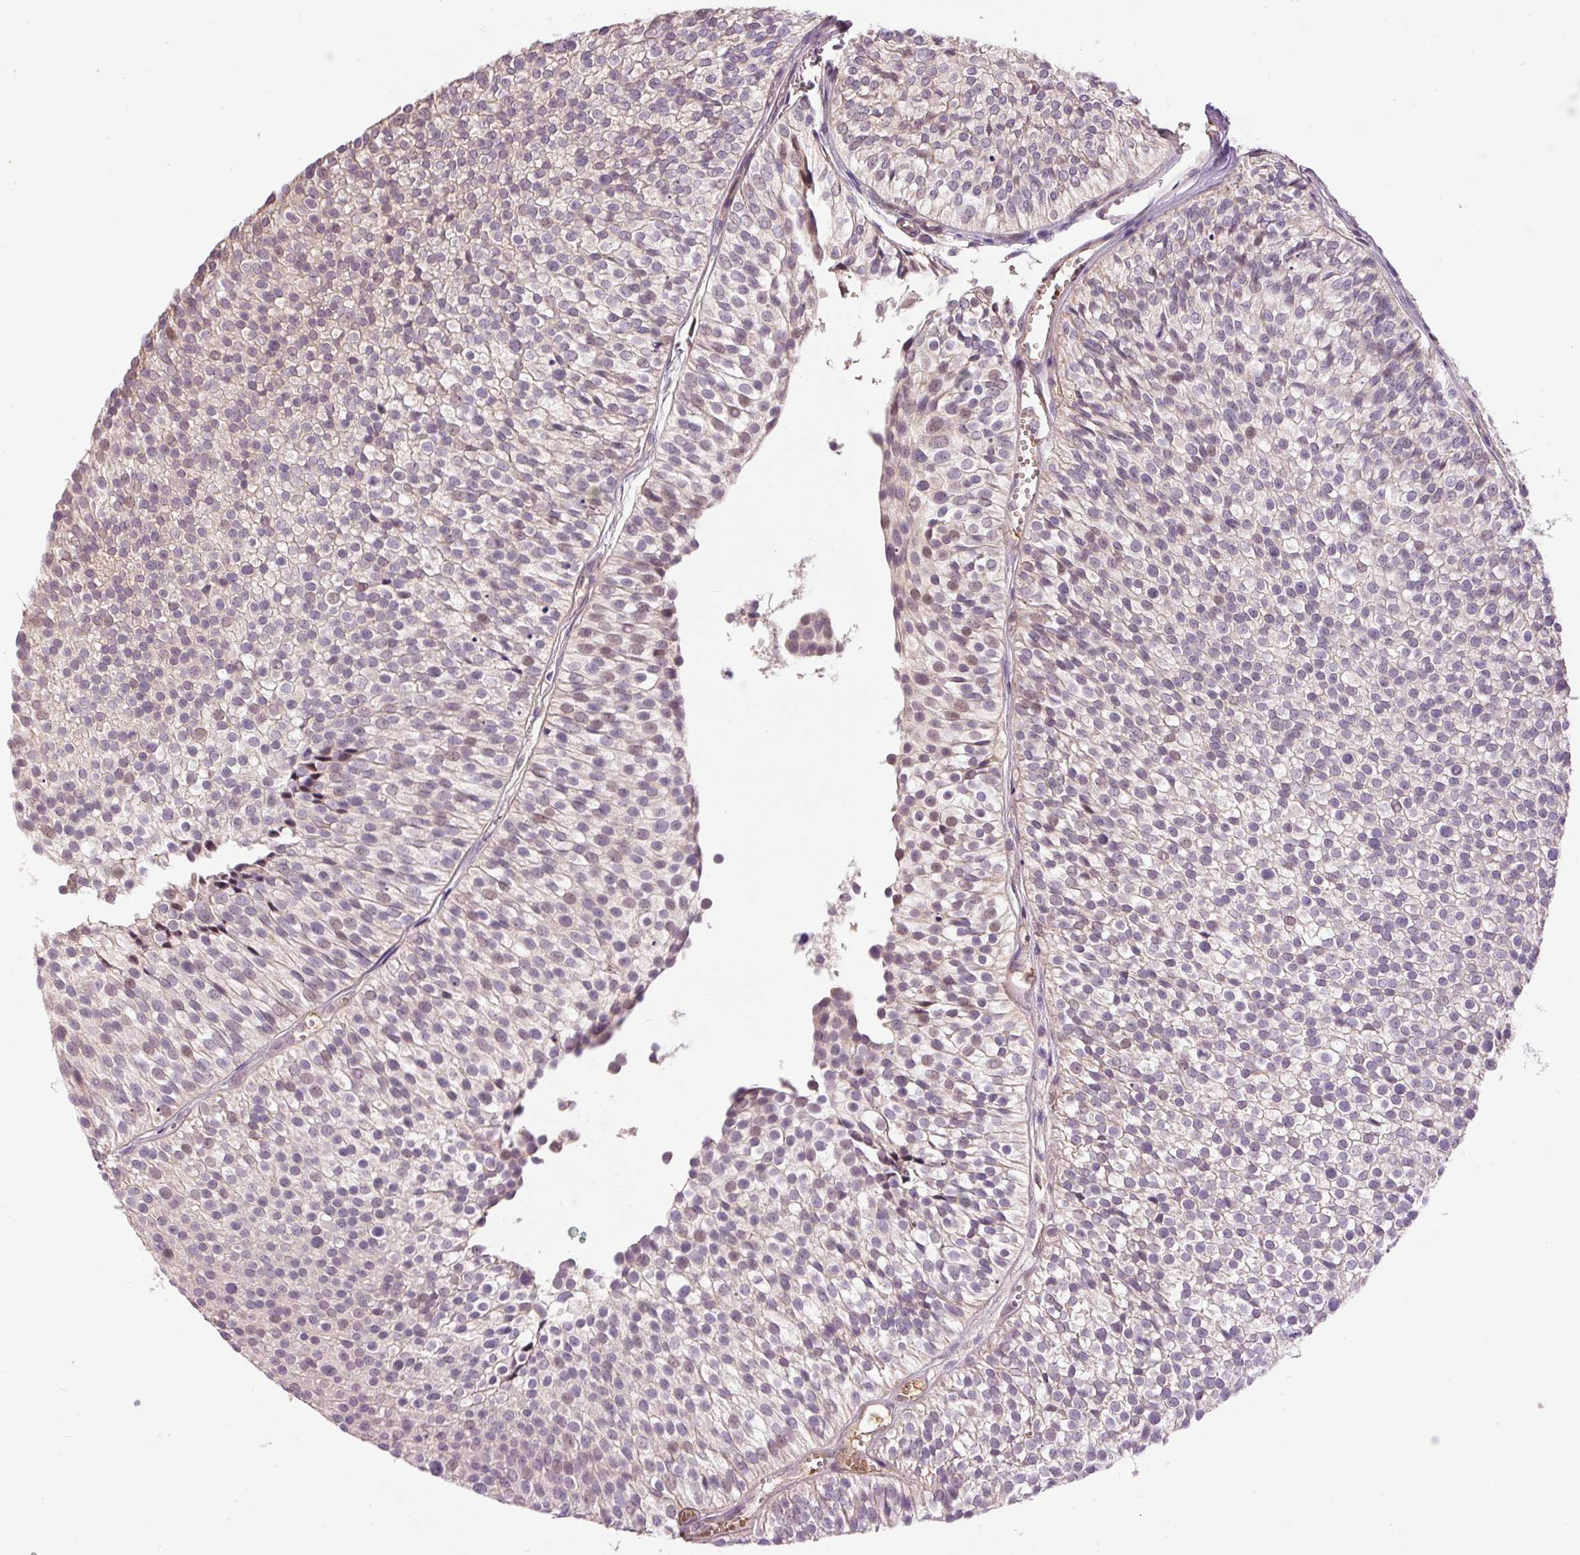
{"staining": {"intensity": "weak", "quantity": "25%-75%", "location": "nuclear"}, "tissue": "urothelial cancer", "cell_type": "Tumor cells", "image_type": "cancer", "snomed": [{"axis": "morphology", "description": "Urothelial carcinoma, Low grade"}, {"axis": "topography", "description": "Urinary bladder"}], "caption": "Tumor cells show weak nuclear positivity in about 25%-75% of cells in low-grade urothelial carcinoma.", "gene": "CMTM8", "patient": {"sex": "male", "age": 91}}